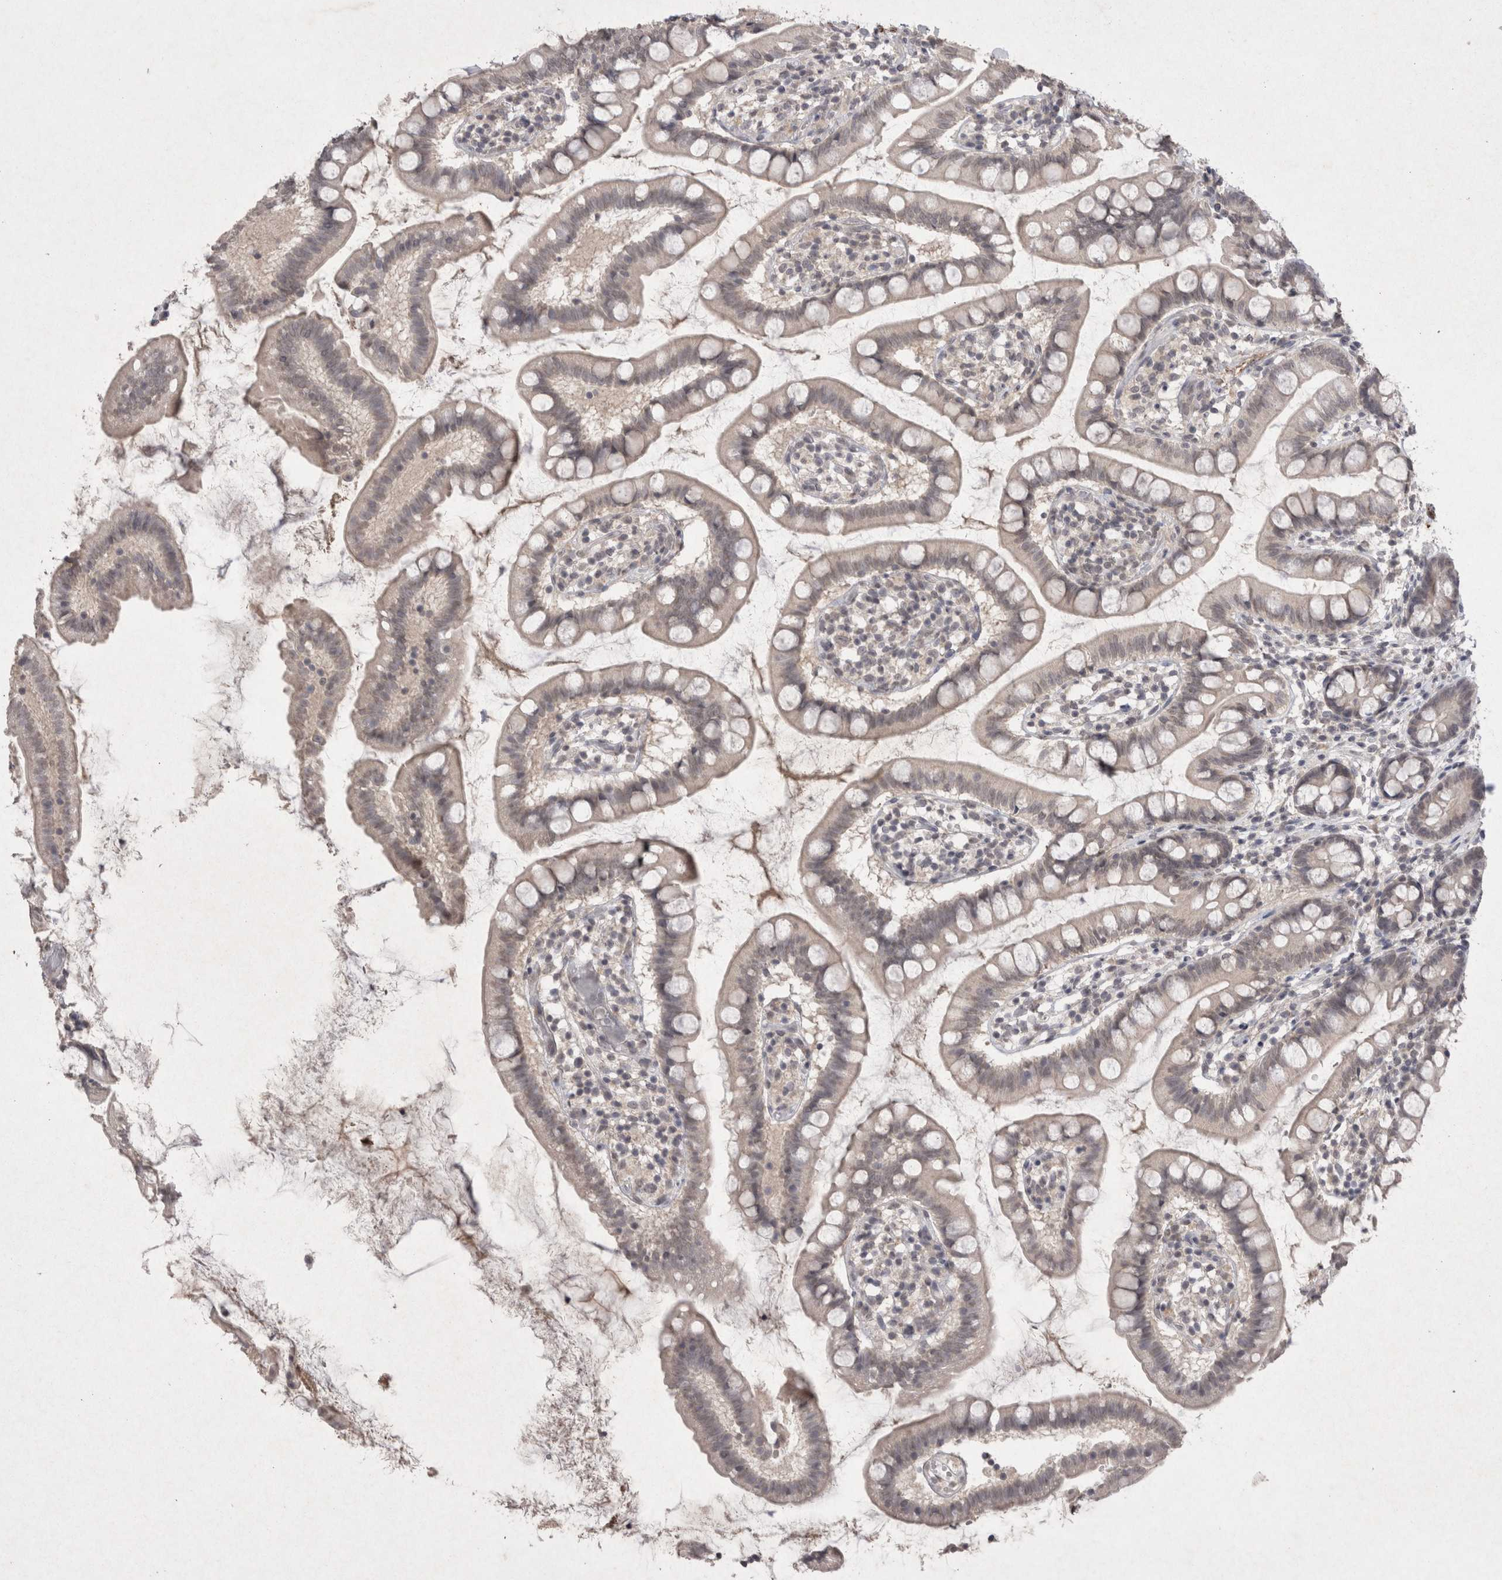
{"staining": {"intensity": "negative", "quantity": "none", "location": "none"}, "tissue": "small intestine", "cell_type": "Glandular cells", "image_type": "normal", "snomed": [{"axis": "morphology", "description": "Normal tissue, NOS"}, {"axis": "topography", "description": "Small intestine"}], "caption": "Micrograph shows no significant protein staining in glandular cells of benign small intestine.", "gene": "LYVE1", "patient": {"sex": "female", "age": 84}}